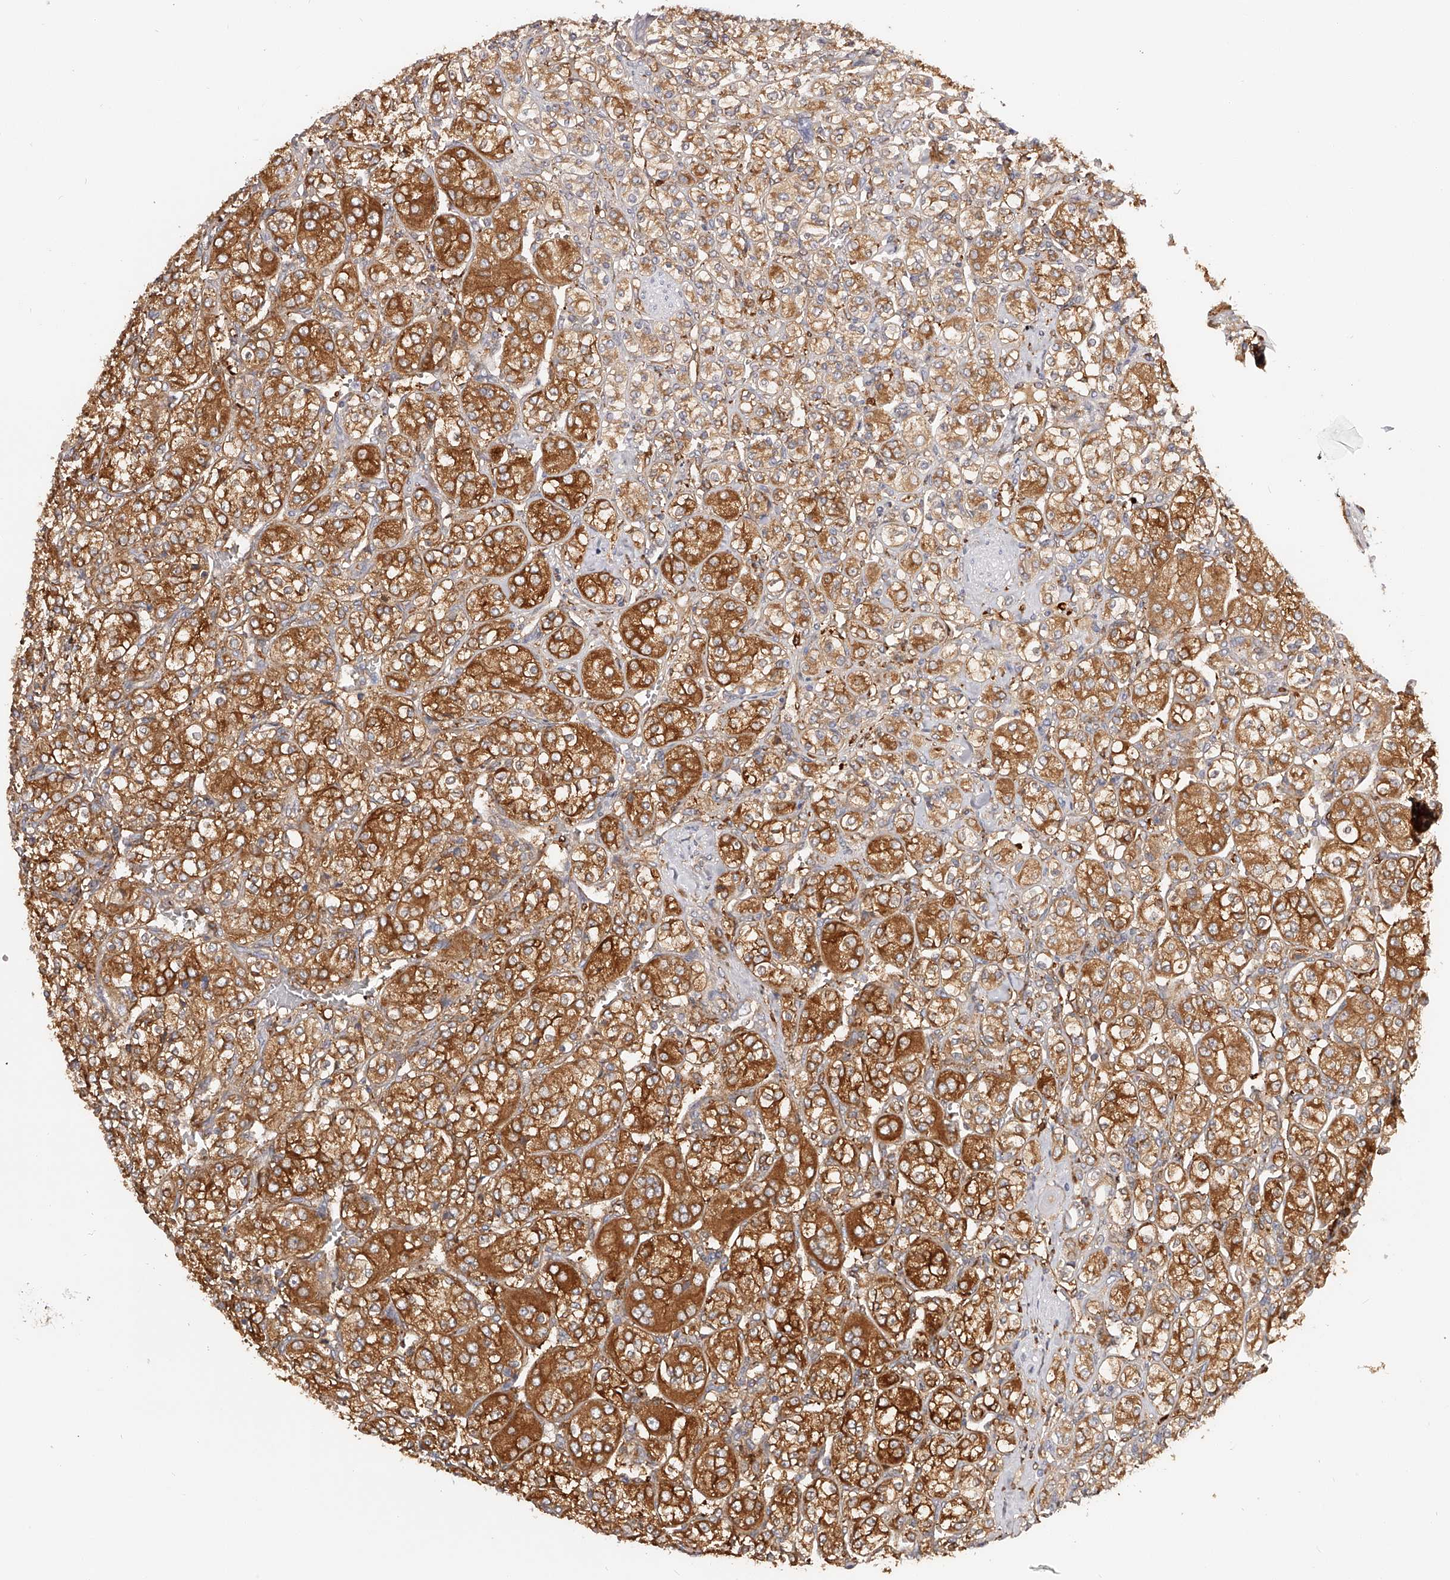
{"staining": {"intensity": "strong", "quantity": ">75%", "location": "cytoplasmic/membranous"}, "tissue": "renal cancer", "cell_type": "Tumor cells", "image_type": "cancer", "snomed": [{"axis": "morphology", "description": "Adenocarcinoma, NOS"}, {"axis": "topography", "description": "Kidney"}], "caption": "The image demonstrates staining of renal cancer (adenocarcinoma), revealing strong cytoplasmic/membranous protein staining (brown color) within tumor cells. (brown staining indicates protein expression, while blue staining denotes nuclei).", "gene": "LAP3", "patient": {"sex": "male", "age": 77}}